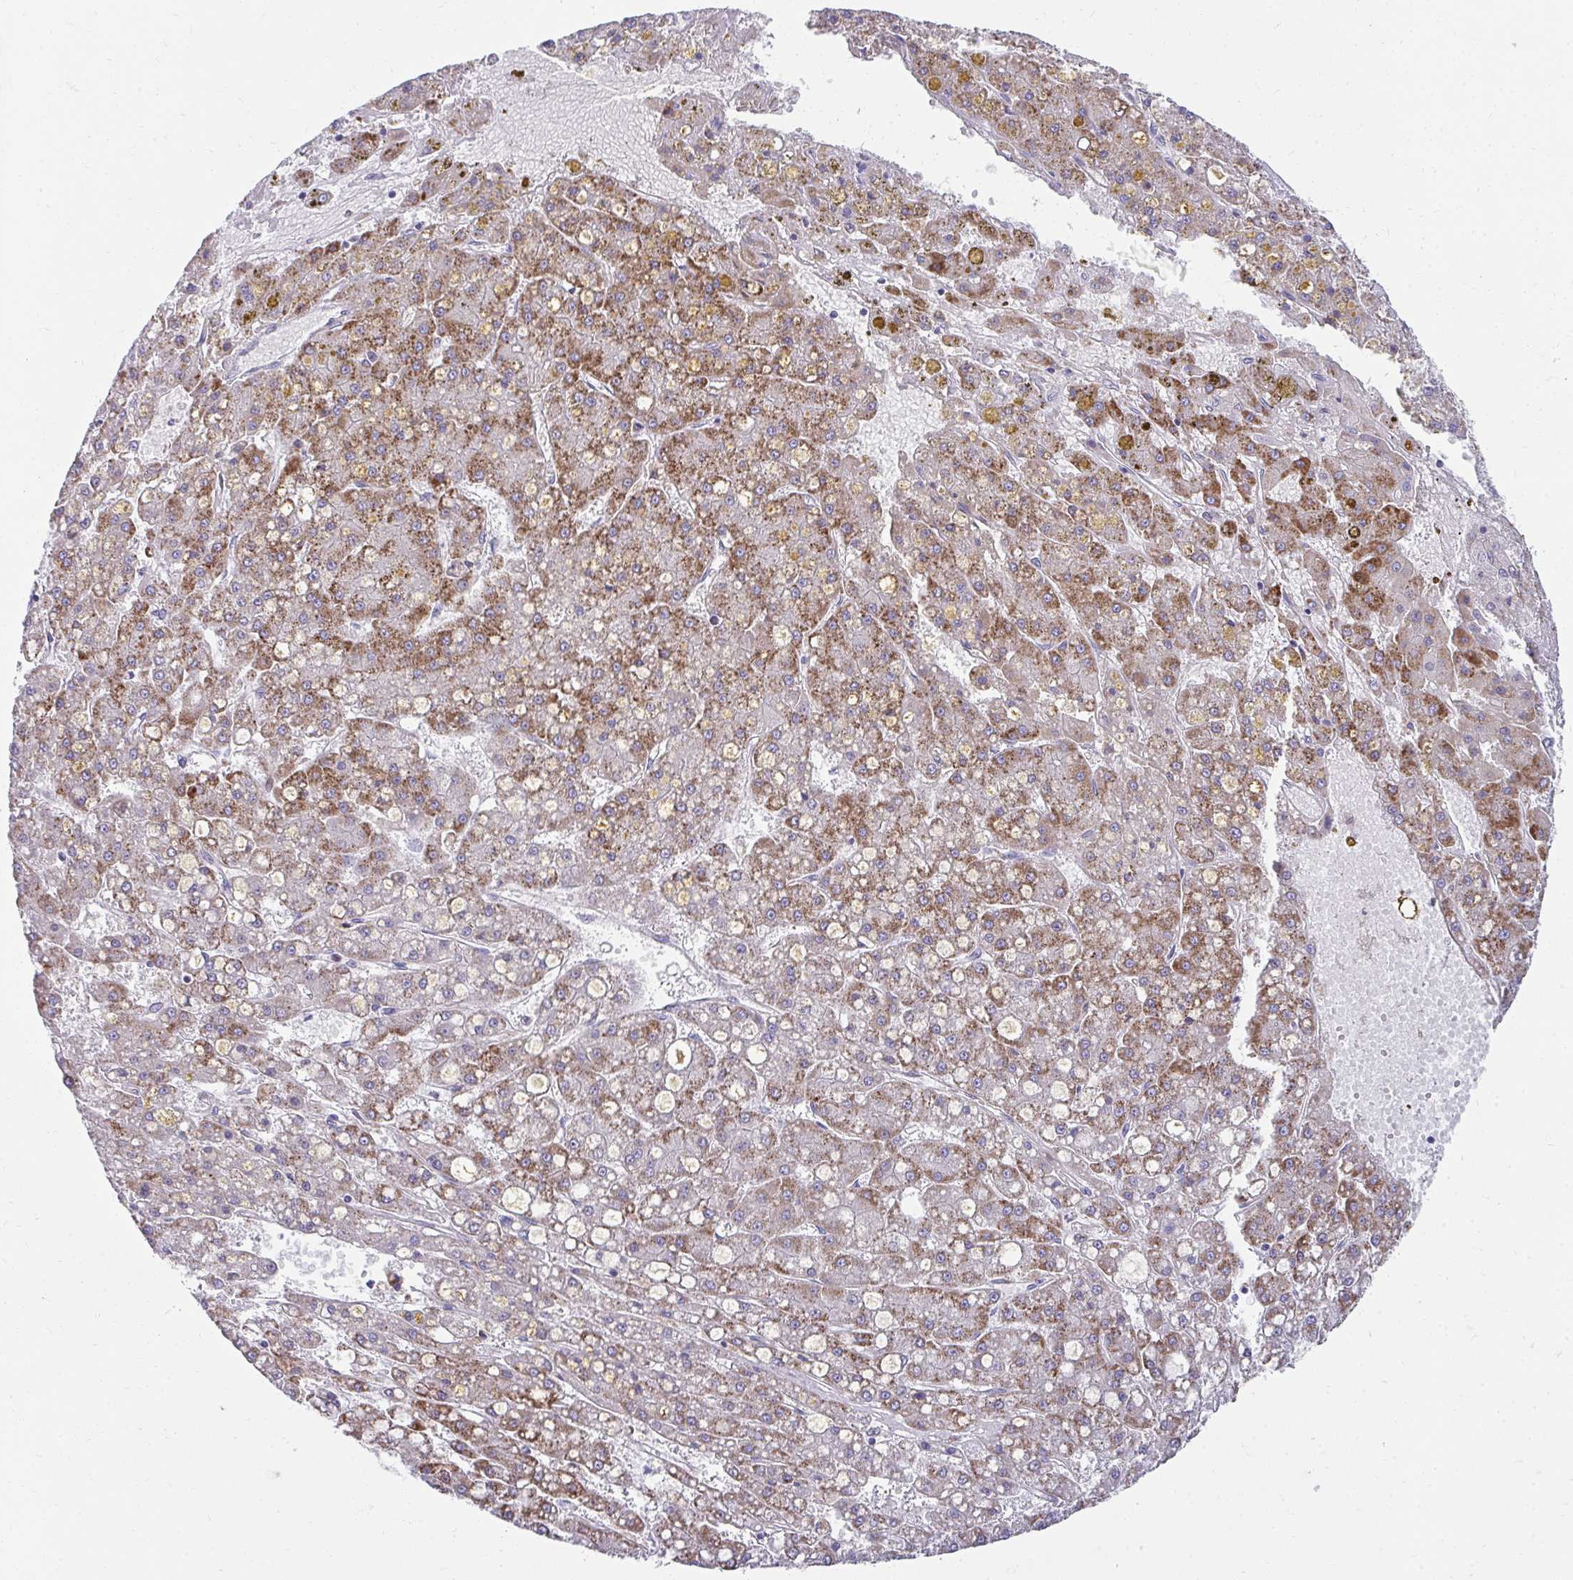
{"staining": {"intensity": "moderate", "quantity": ">75%", "location": "cytoplasmic/membranous"}, "tissue": "liver cancer", "cell_type": "Tumor cells", "image_type": "cancer", "snomed": [{"axis": "morphology", "description": "Carcinoma, Hepatocellular, NOS"}, {"axis": "topography", "description": "Liver"}], "caption": "A histopathology image of human liver cancer (hepatocellular carcinoma) stained for a protein exhibits moderate cytoplasmic/membranous brown staining in tumor cells.", "gene": "PRRG3", "patient": {"sex": "male", "age": 67}}